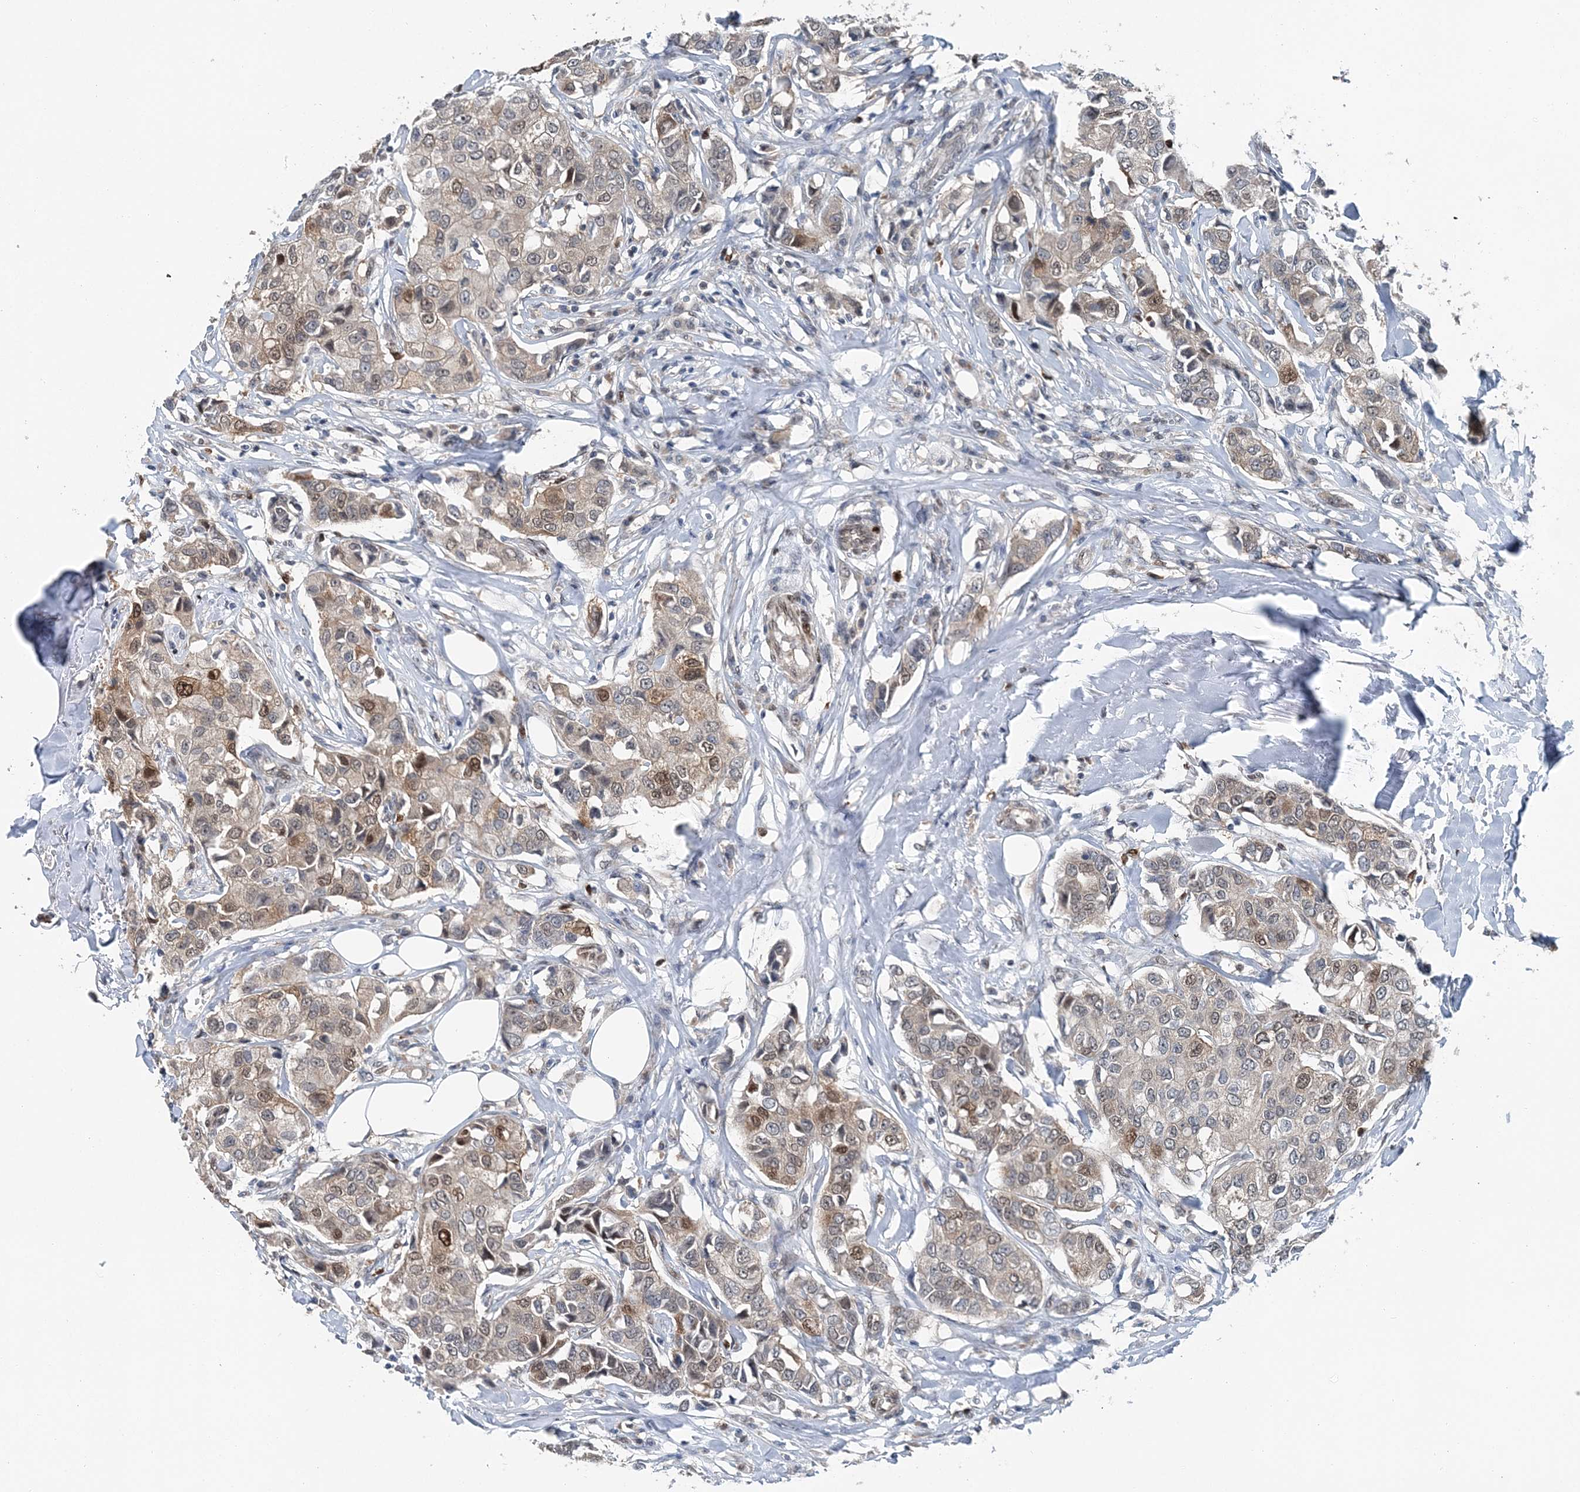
{"staining": {"intensity": "moderate", "quantity": "25%-75%", "location": "nuclear"}, "tissue": "breast cancer", "cell_type": "Tumor cells", "image_type": "cancer", "snomed": [{"axis": "morphology", "description": "Duct carcinoma"}, {"axis": "topography", "description": "Breast"}], "caption": "Immunohistochemical staining of infiltrating ductal carcinoma (breast) reveals medium levels of moderate nuclear protein staining in about 25%-75% of tumor cells.", "gene": "HAT1", "patient": {"sex": "female", "age": 80}}